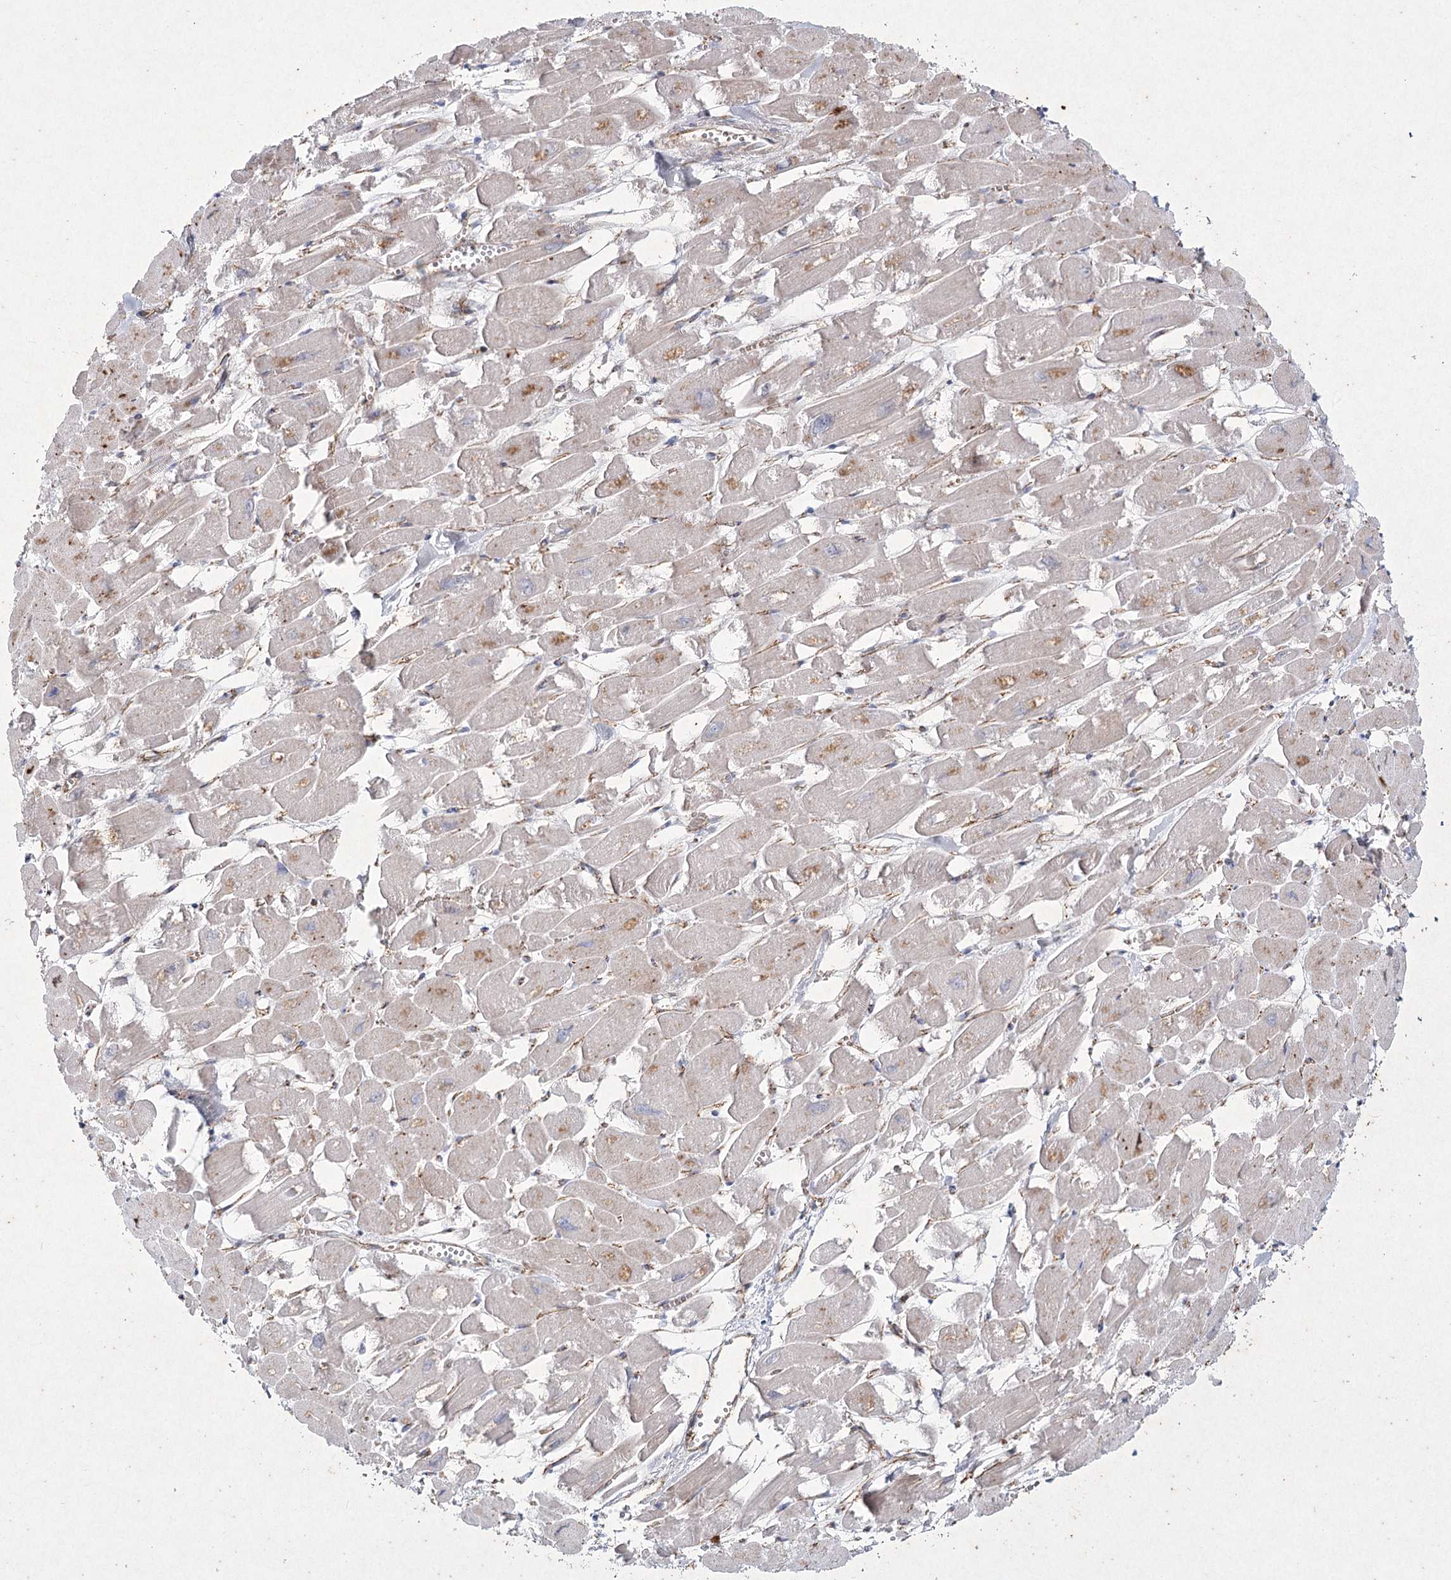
{"staining": {"intensity": "negative", "quantity": "none", "location": "none"}, "tissue": "heart muscle", "cell_type": "Cardiomyocytes", "image_type": "normal", "snomed": [{"axis": "morphology", "description": "Normal tissue, NOS"}, {"axis": "topography", "description": "Heart"}], "caption": "DAB (3,3'-diaminobenzidine) immunohistochemical staining of unremarkable heart muscle exhibits no significant staining in cardiomyocytes.", "gene": "LDLRAD3", "patient": {"sex": "male", "age": 54}}